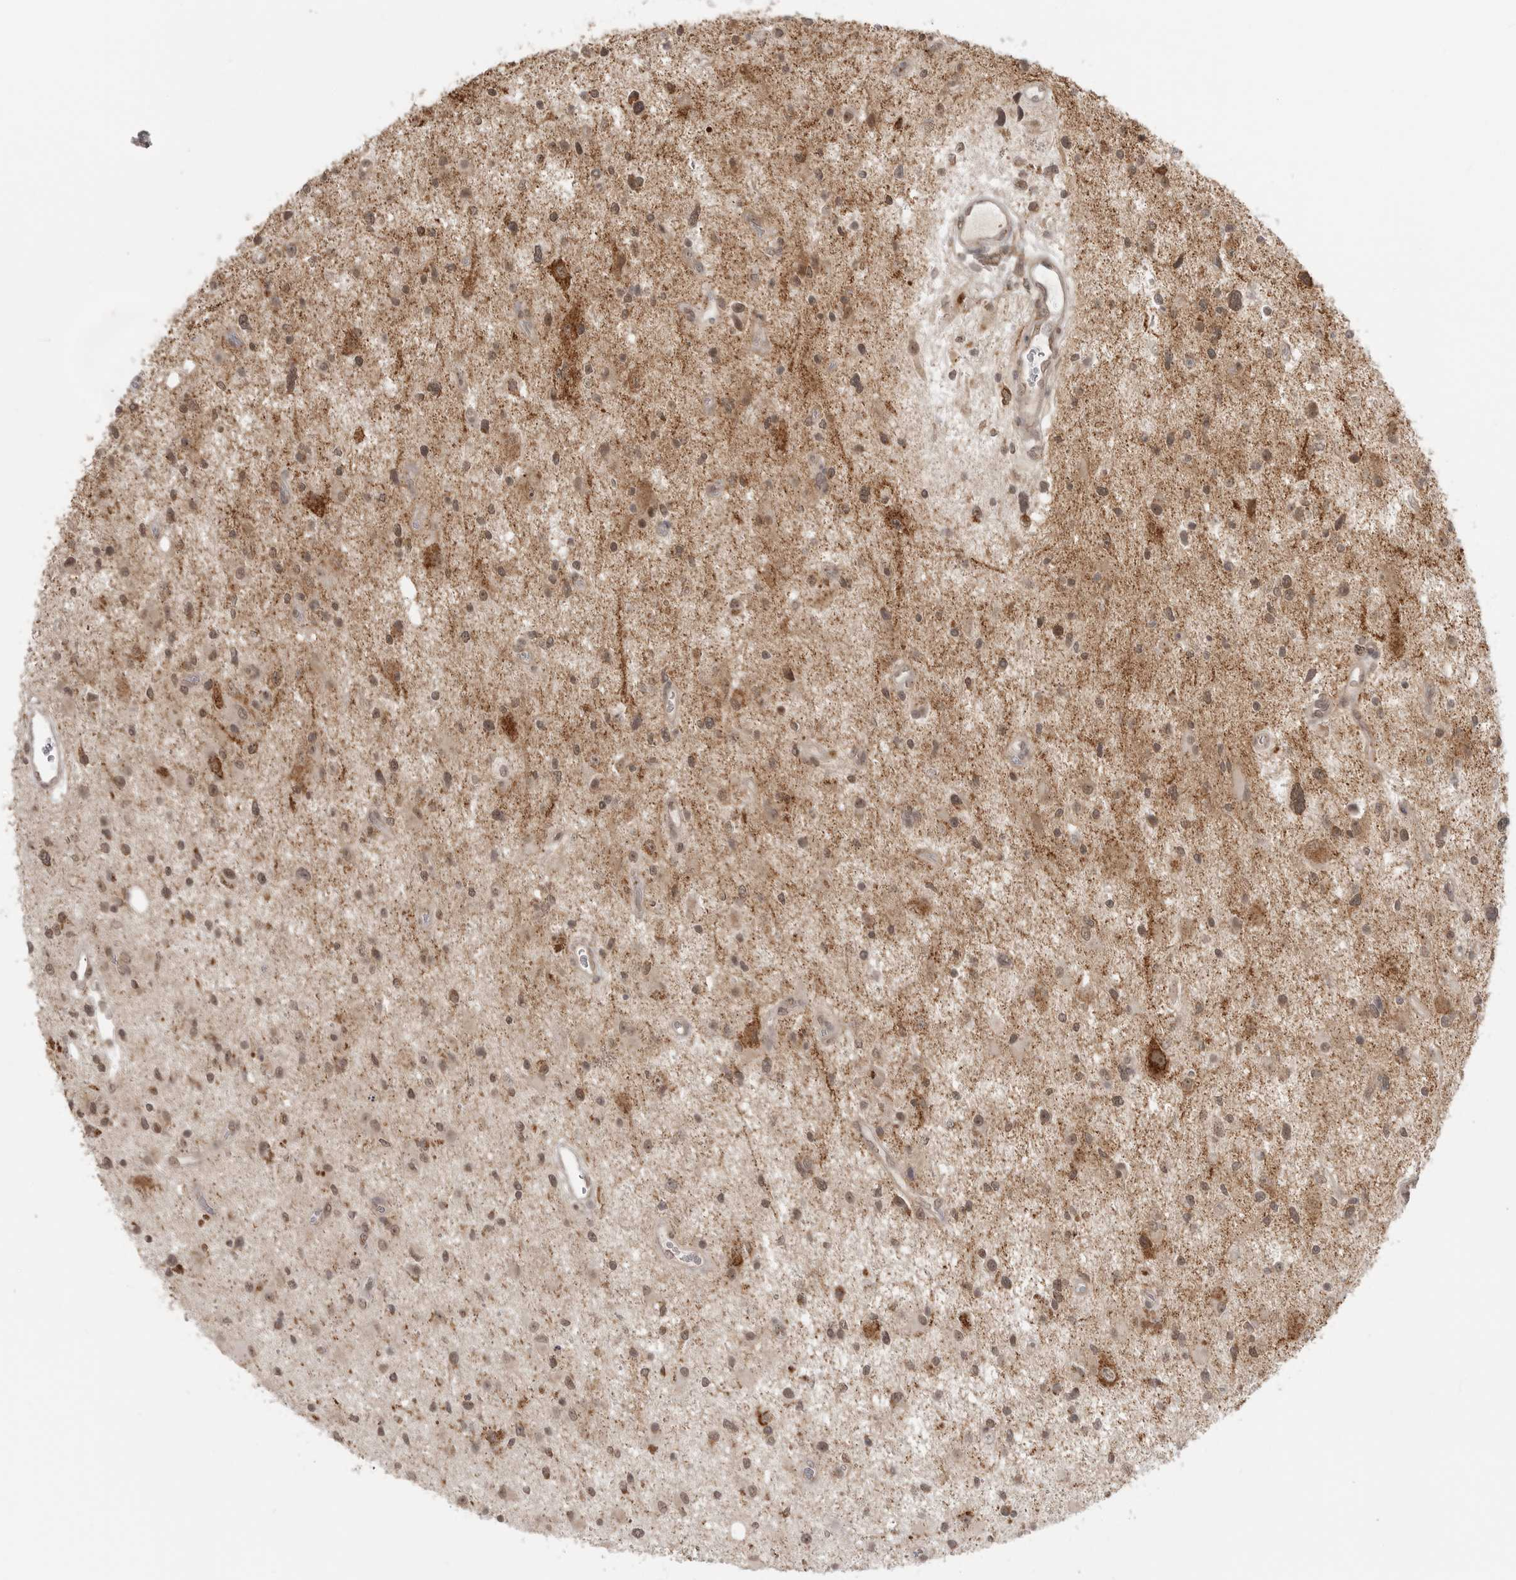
{"staining": {"intensity": "moderate", "quantity": "<25%", "location": "cytoplasmic/membranous,nuclear"}, "tissue": "glioma", "cell_type": "Tumor cells", "image_type": "cancer", "snomed": [{"axis": "morphology", "description": "Glioma, malignant, High grade"}, {"axis": "topography", "description": "Brain"}], "caption": "Malignant glioma (high-grade) was stained to show a protein in brown. There is low levels of moderate cytoplasmic/membranous and nuclear staining in approximately <25% of tumor cells.", "gene": "KALRN", "patient": {"sex": "male", "age": 33}}